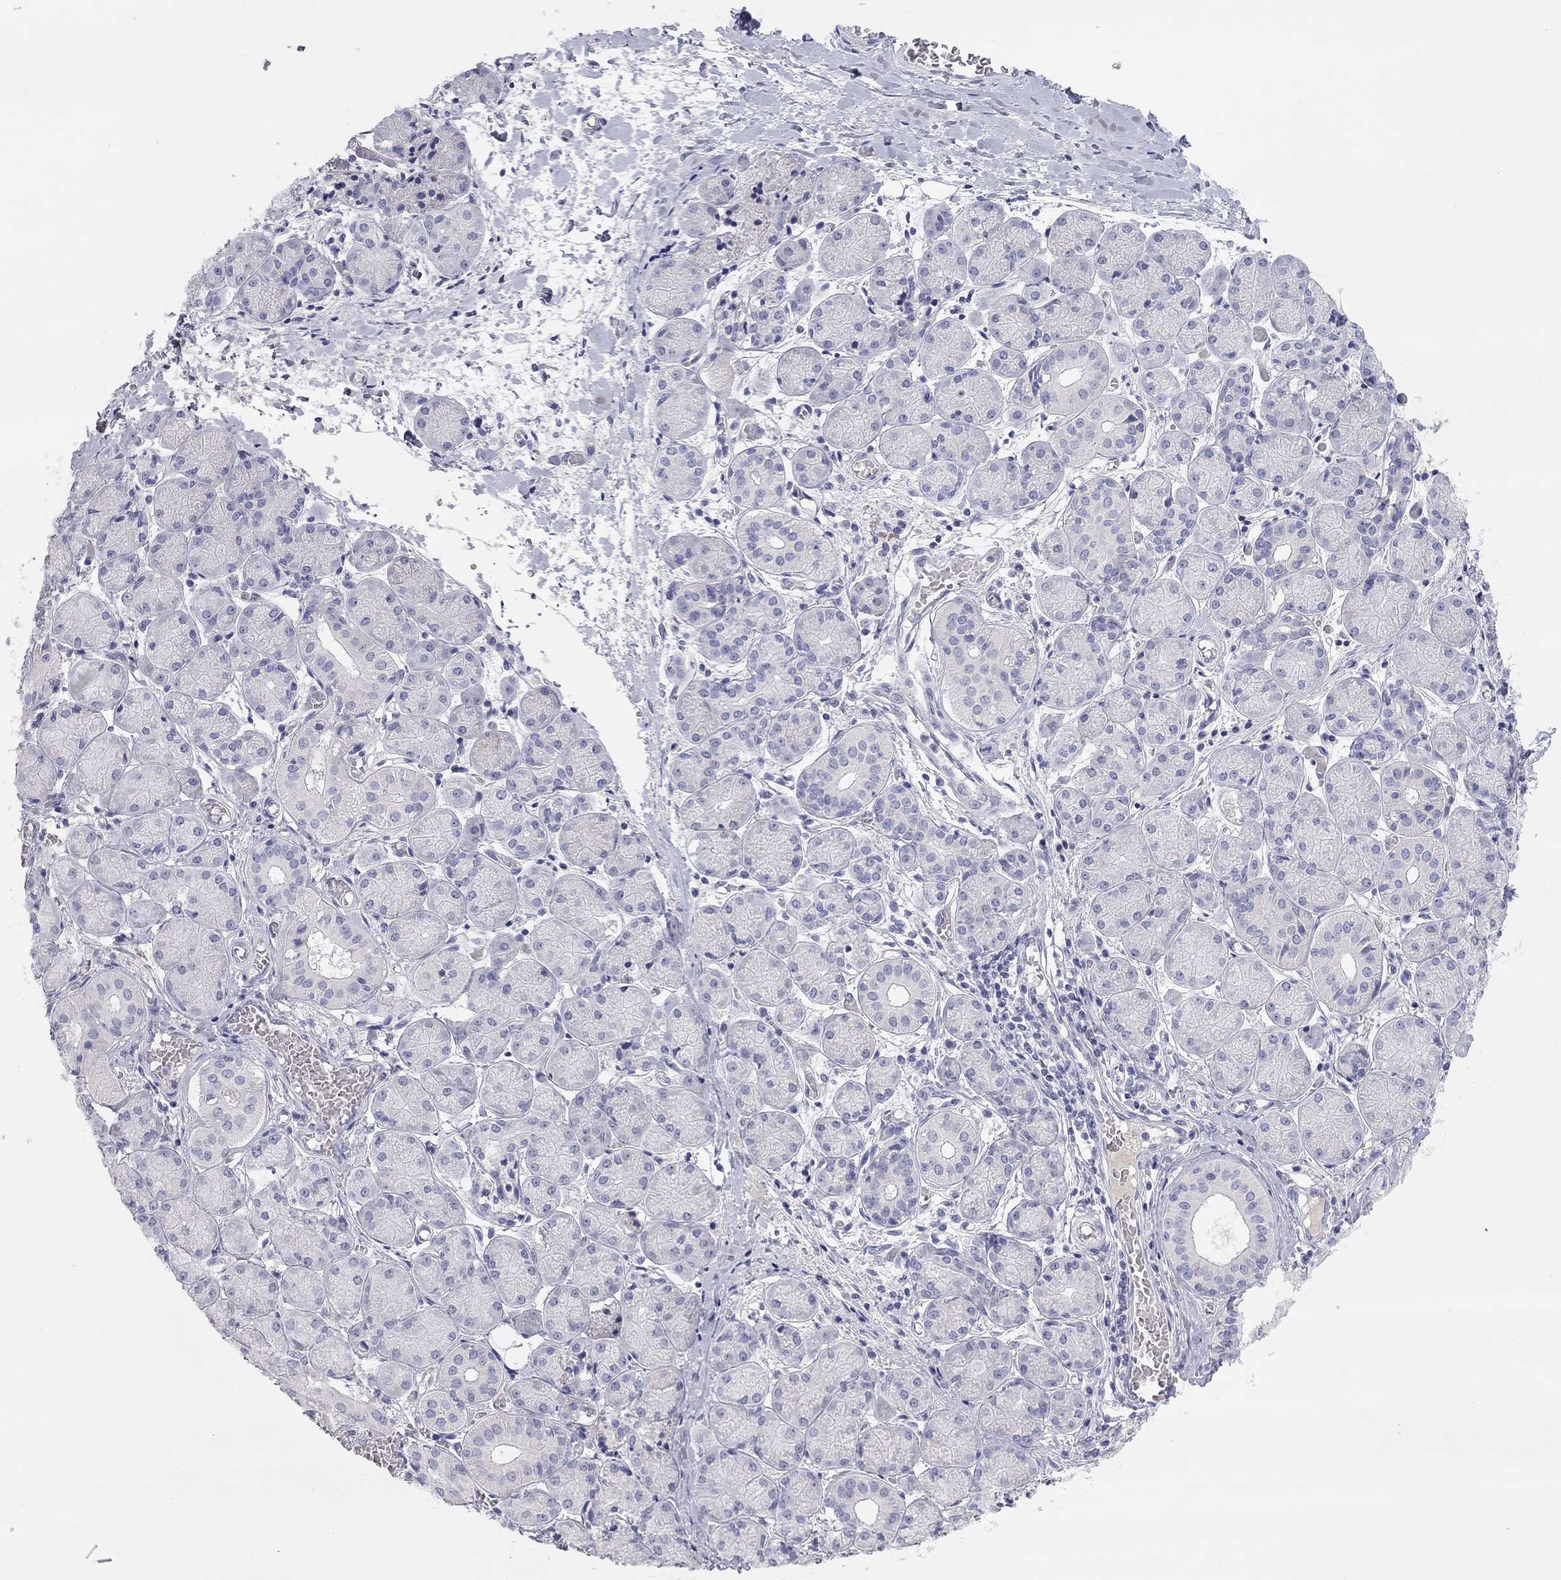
{"staining": {"intensity": "moderate", "quantity": "<25%", "location": "cytoplasmic/membranous"}, "tissue": "salivary gland", "cell_type": "Glandular cells", "image_type": "normal", "snomed": [{"axis": "morphology", "description": "Normal tissue, NOS"}, {"axis": "topography", "description": "Salivary gland"}, {"axis": "topography", "description": "Peripheral nerve tissue"}], "caption": "This histopathology image exhibits benign salivary gland stained with immunohistochemistry to label a protein in brown. The cytoplasmic/membranous of glandular cells show moderate positivity for the protein. Nuclei are counter-stained blue.", "gene": "ST7L", "patient": {"sex": "female", "age": 24}}